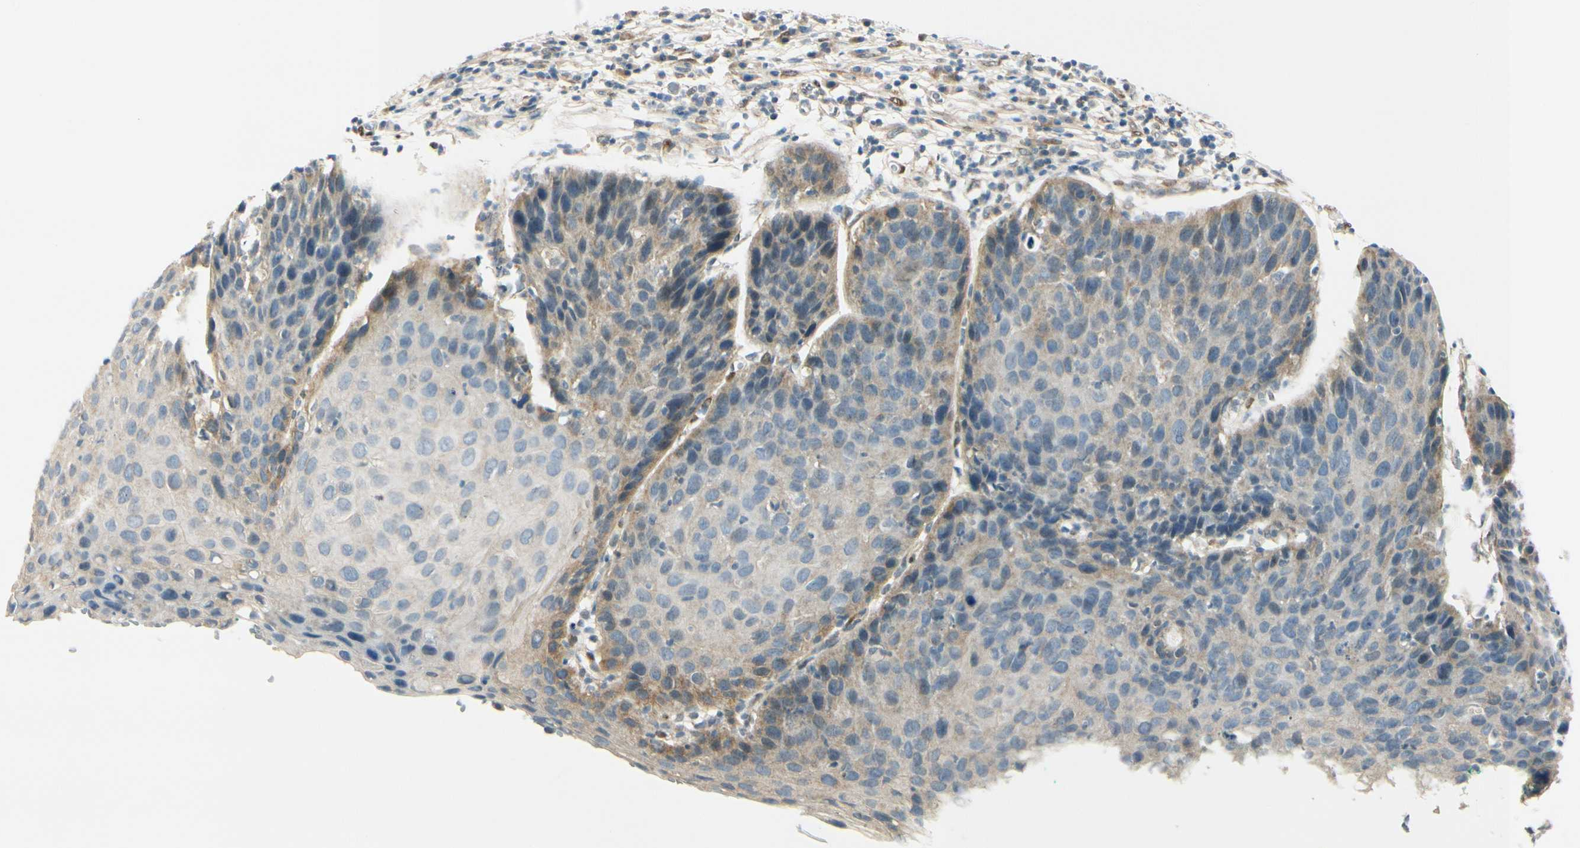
{"staining": {"intensity": "weak", "quantity": "25%-75%", "location": "cytoplasmic/membranous"}, "tissue": "cervical cancer", "cell_type": "Tumor cells", "image_type": "cancer", "snomed": [{"axis": "morphology", "description": "Squamous cell carcinoma, NOS"}, {"axis": "topography", "description": "Cervix"}], "caption": "Immunohistochemical staining of squamous cell carcinoma (cervical) reveals low levels of weak cytoplasmic/membranous protein positivity in about 25%-75% of tumor cells. Nuclei are stained in blue.", "gene": "FHL2", "patient": {"sex": "female", "age": 38}}